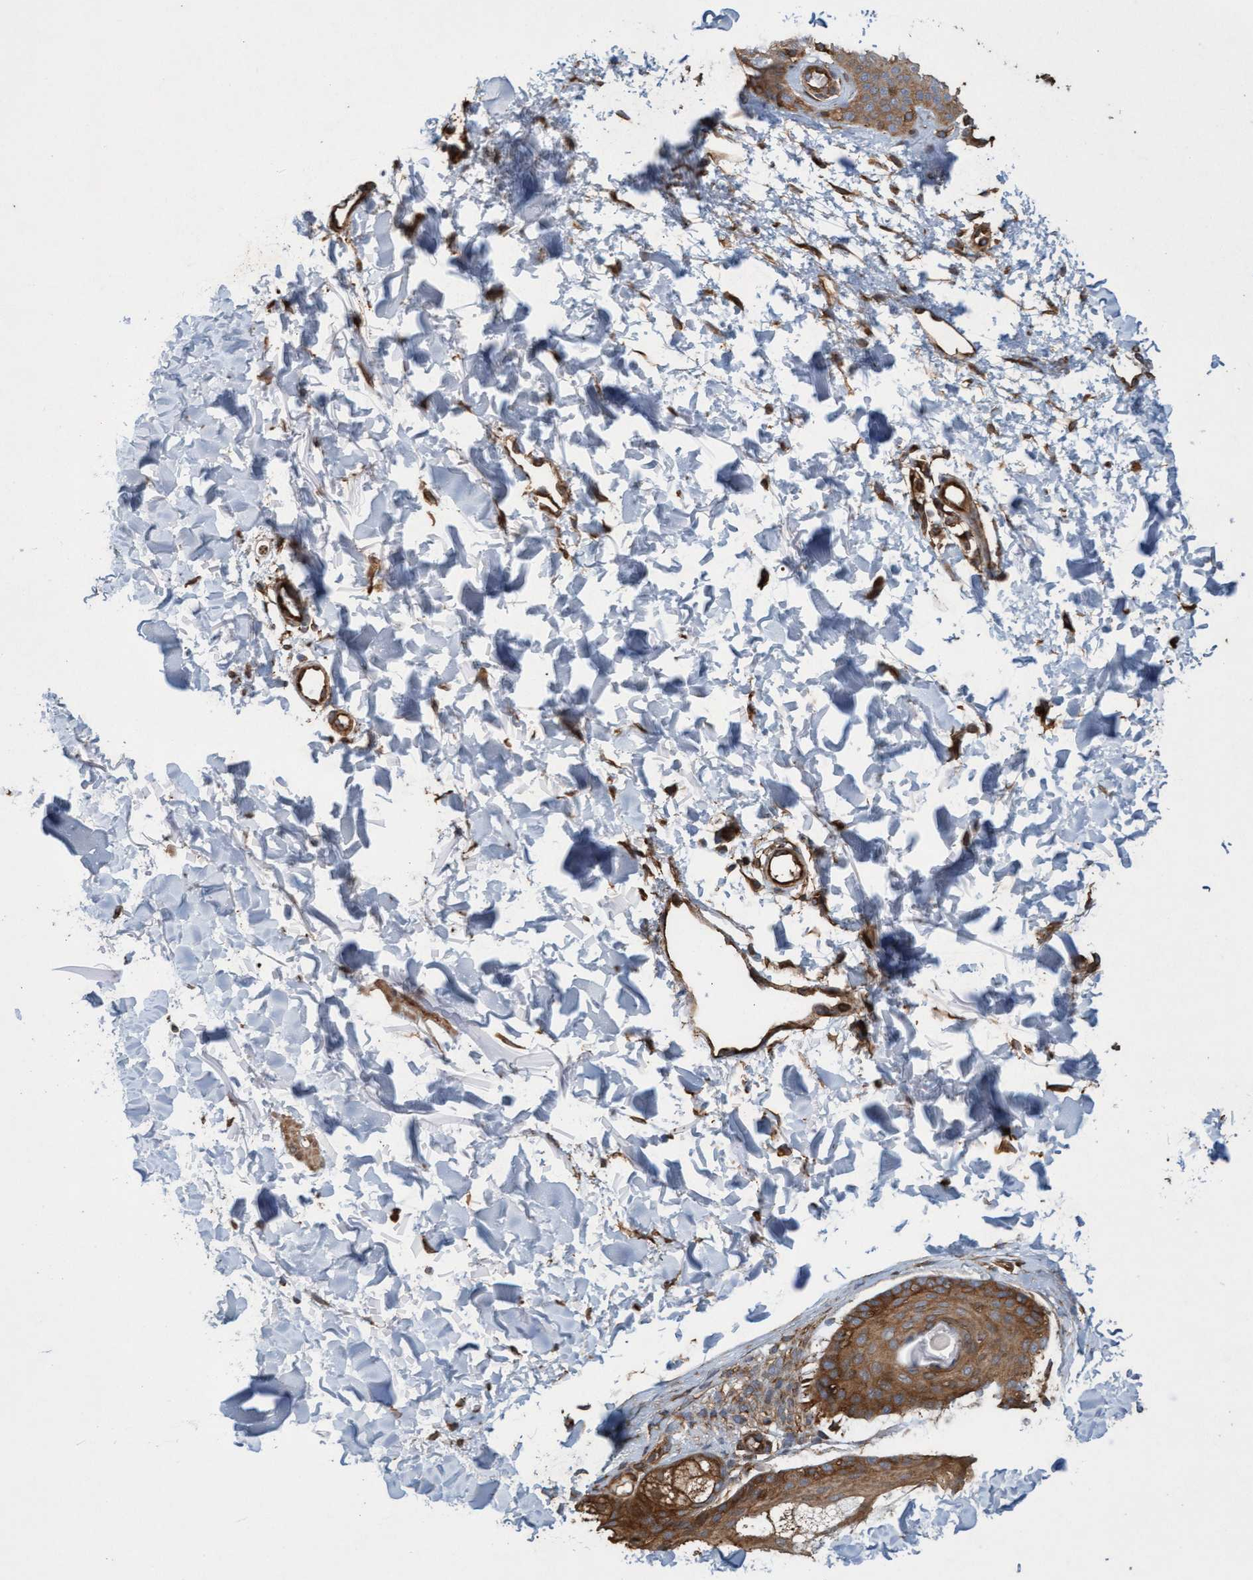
{"staining": {"intensity": "strong", "quantity": ">75%", "location": "cytoplasmic/membranous"}, "tissue": "skin", "cell_type": "Fibroblasts", "image_type": "normal", "snomed": [{"axis": "morphology", "description": "Normal tissue, NOS"}, {"axis": "morphology", "description": "Malignant melanoma, NOS"}, {"axis": "topography", "description": "Skin"}], "caption": "This image shows unremarkable skin stained with immunohistochemistry to label a protein in brown. The cytoplasmic/membranous of fibroblasts show strong positivity for the protein. Nuclei are counter-stained blue.", "gene": "CDC42EP4", "patient": {"sex": "male", "age": 83}}